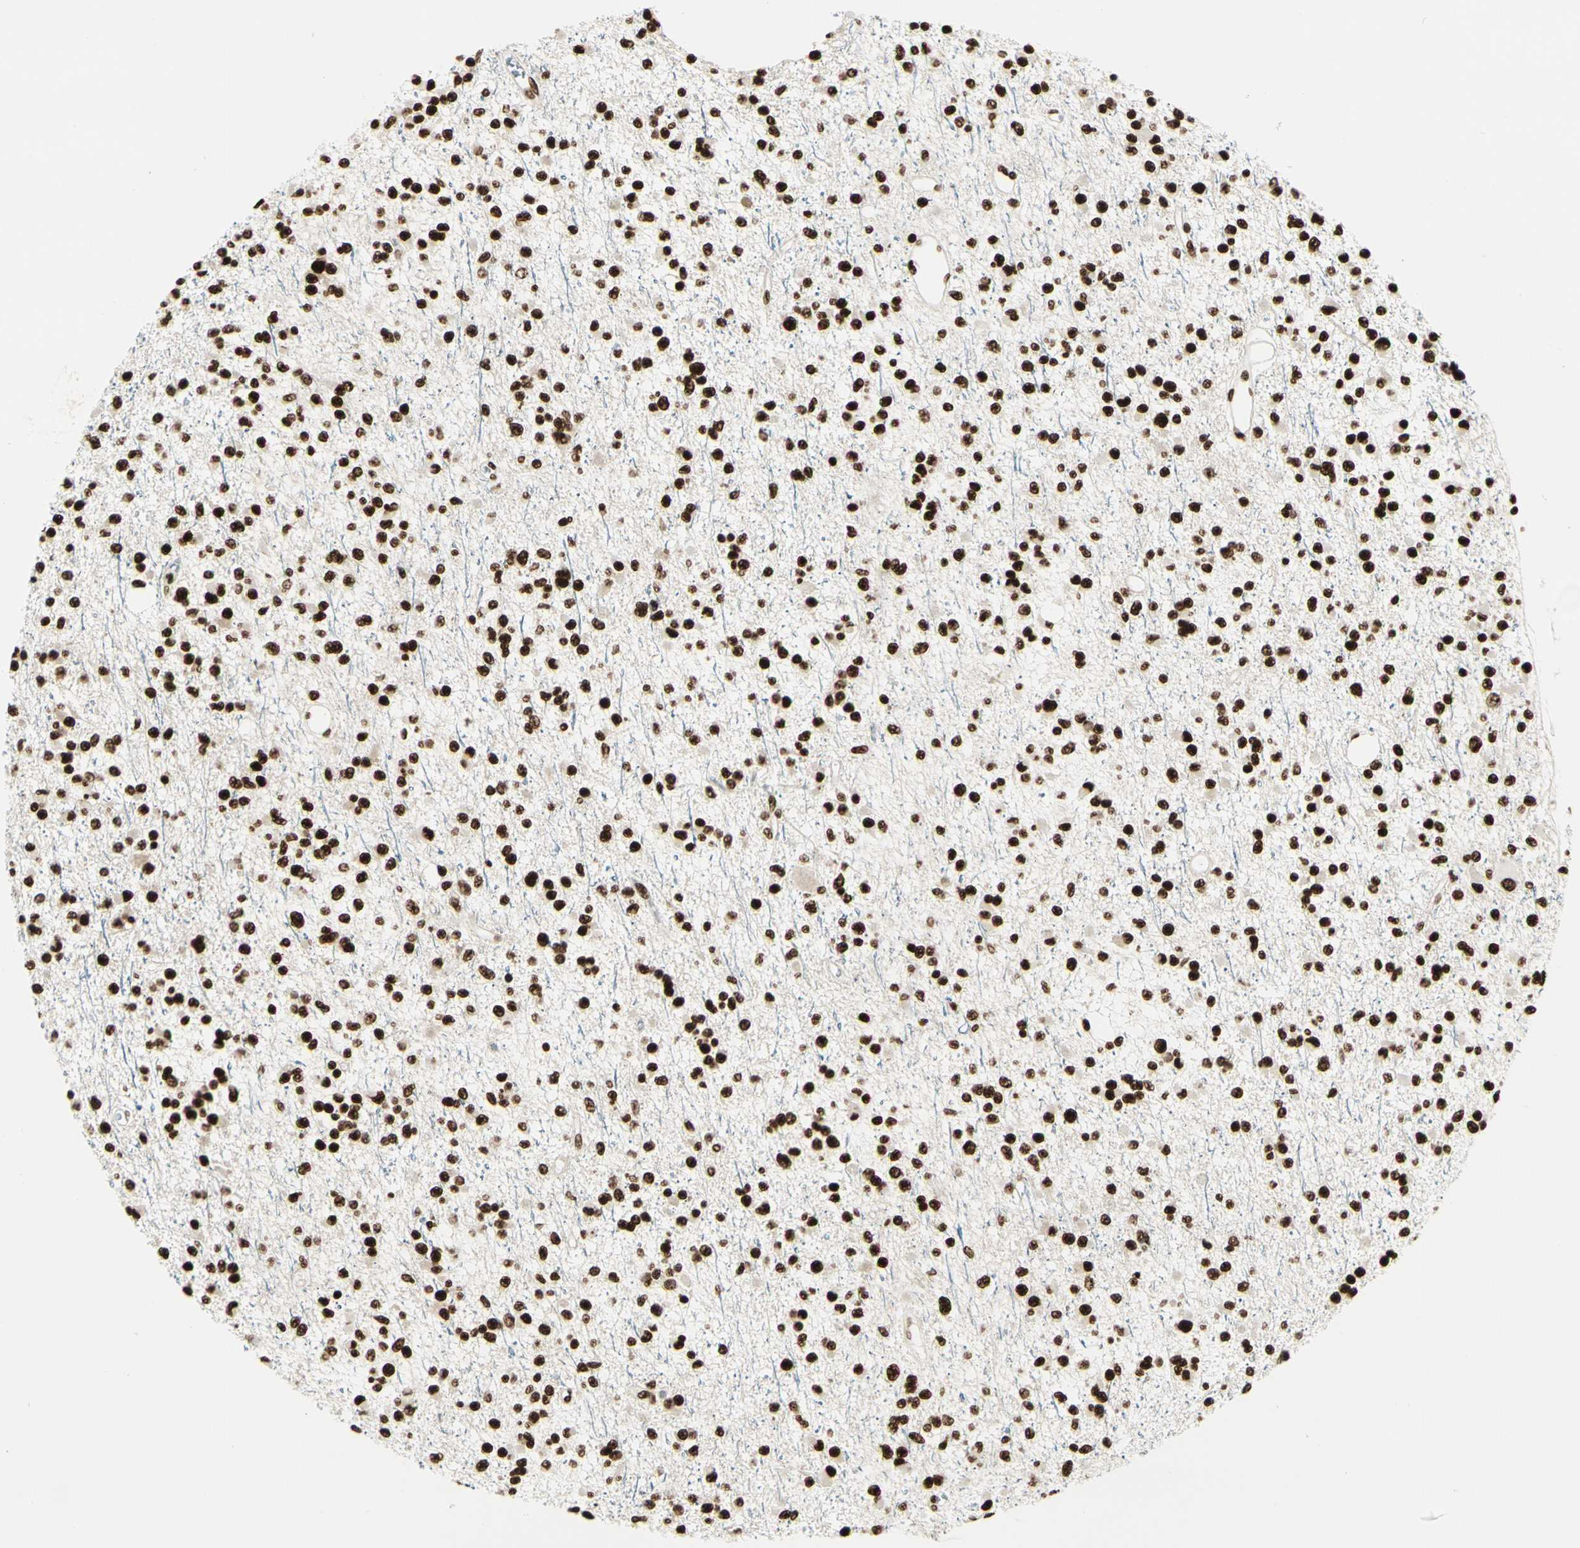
{"staining": {"intensity": "strong", "quantity": ">75%", "location": "nuclear"}, "tissue": "glioma", "cell_type": "Tumor cells", "image_type": "cancer", "snomed": [{"axis": "morphology", "description": "Glioma, malignant, Low grade"}, {"axis": "topography", "description": "Brain"}], "caption": "Tumor cells demonstrate high levels of strong nuclear staining in about >75% of cells in malignant glioma (low-grade).", "gene": "CCAR1", "patient": {"sex": "female", "age": 22}}